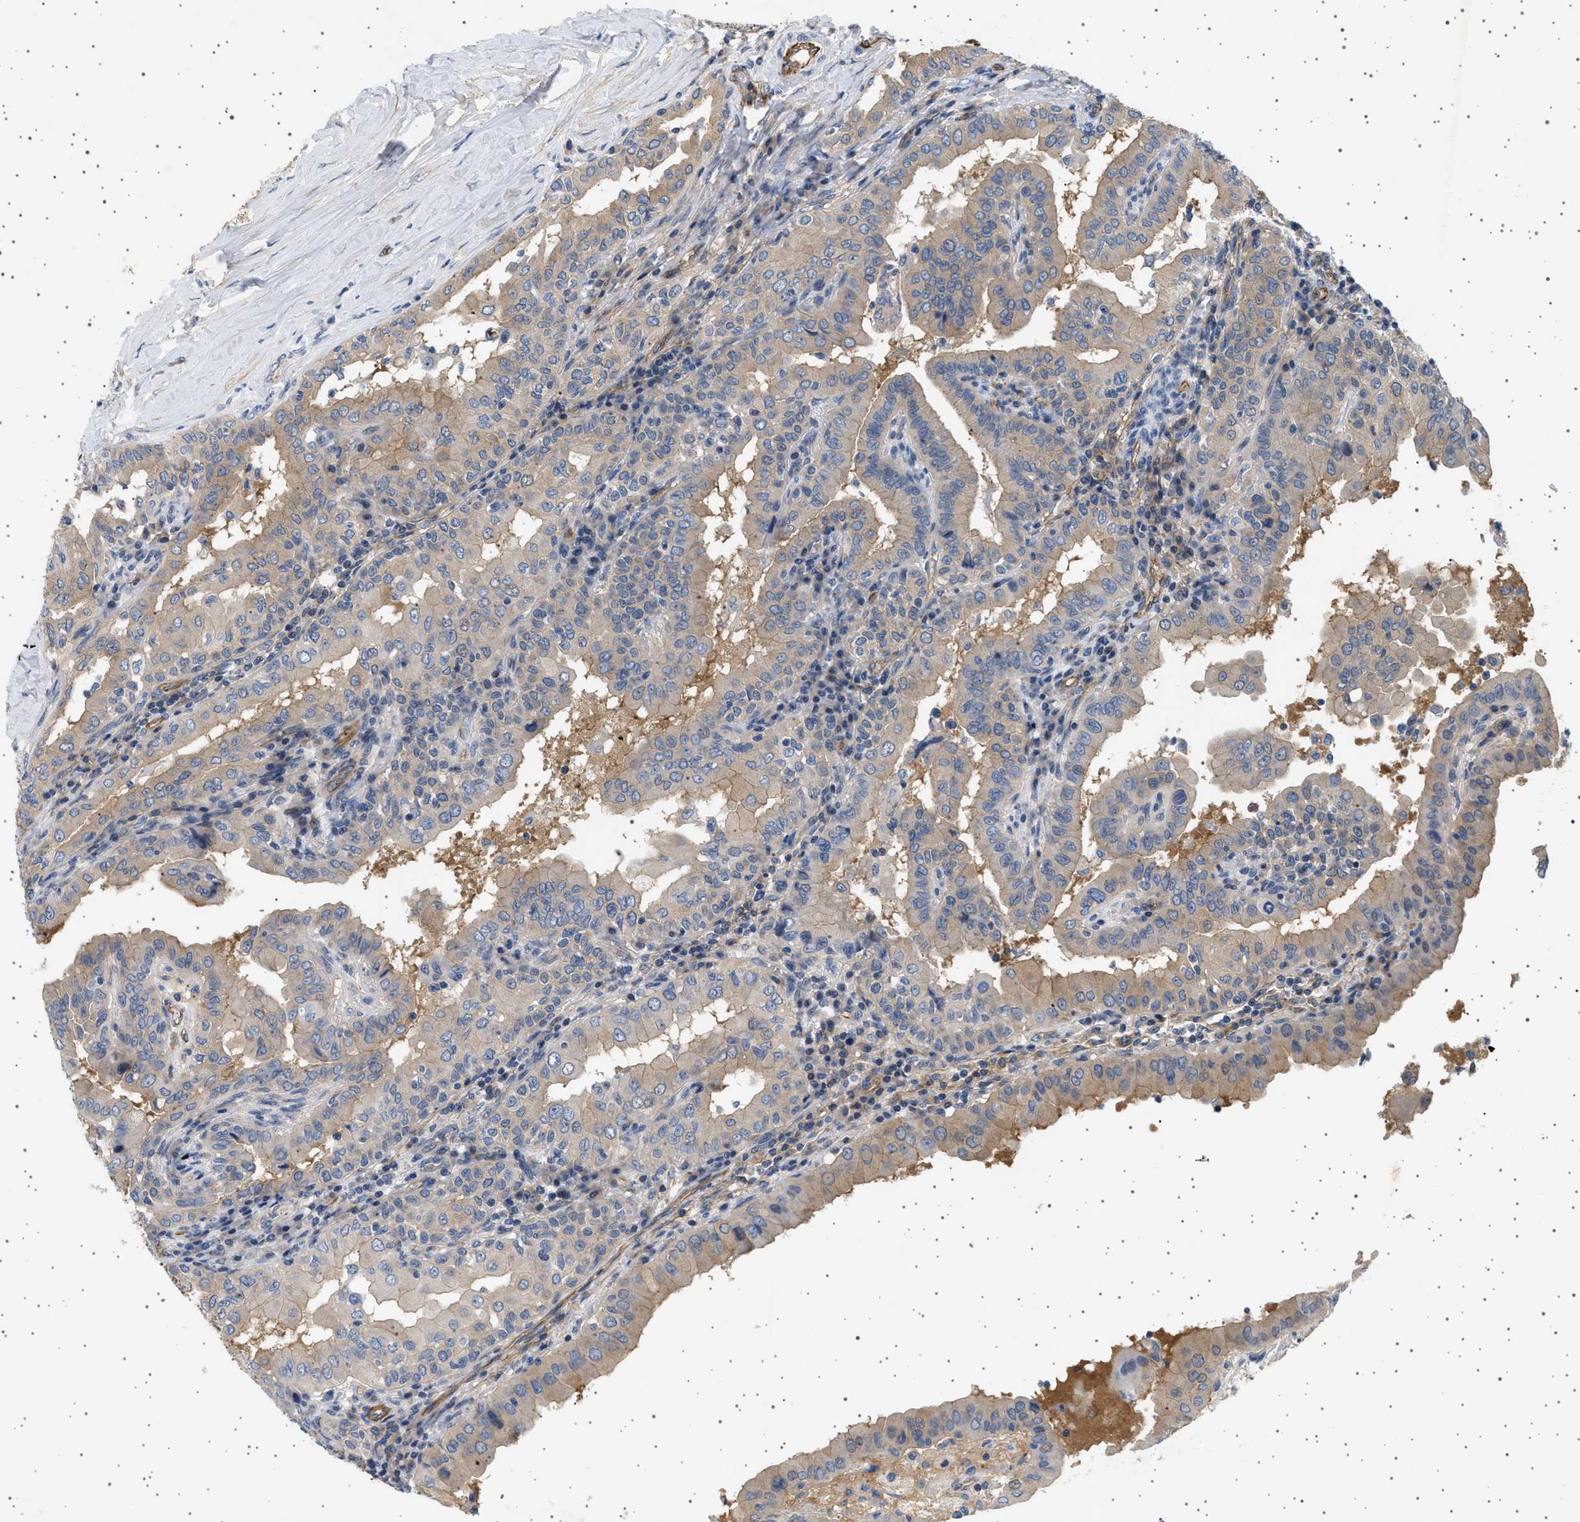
{"staining": {"intensity": "weak", "quantity": "25%-75%", "location": "cytoplasmic/membranous"}, "tissue": "thyroid cancer", "cell_type": "Tumor cells", "image_type": "cancer", "snomed": [{"axis": "morphology", "description": "Papillary adenocarcinoma, NOS"}, {"axis": "topography", "description": "Thyroid gland"}], "caption": "Human thyroid cancer (papillary adenocarcinoma) stained with a protein marker demonstrates weak staining in tumor cells.", "gene": "PLPP6", "patient": {"sex": "male", "age": 33}}